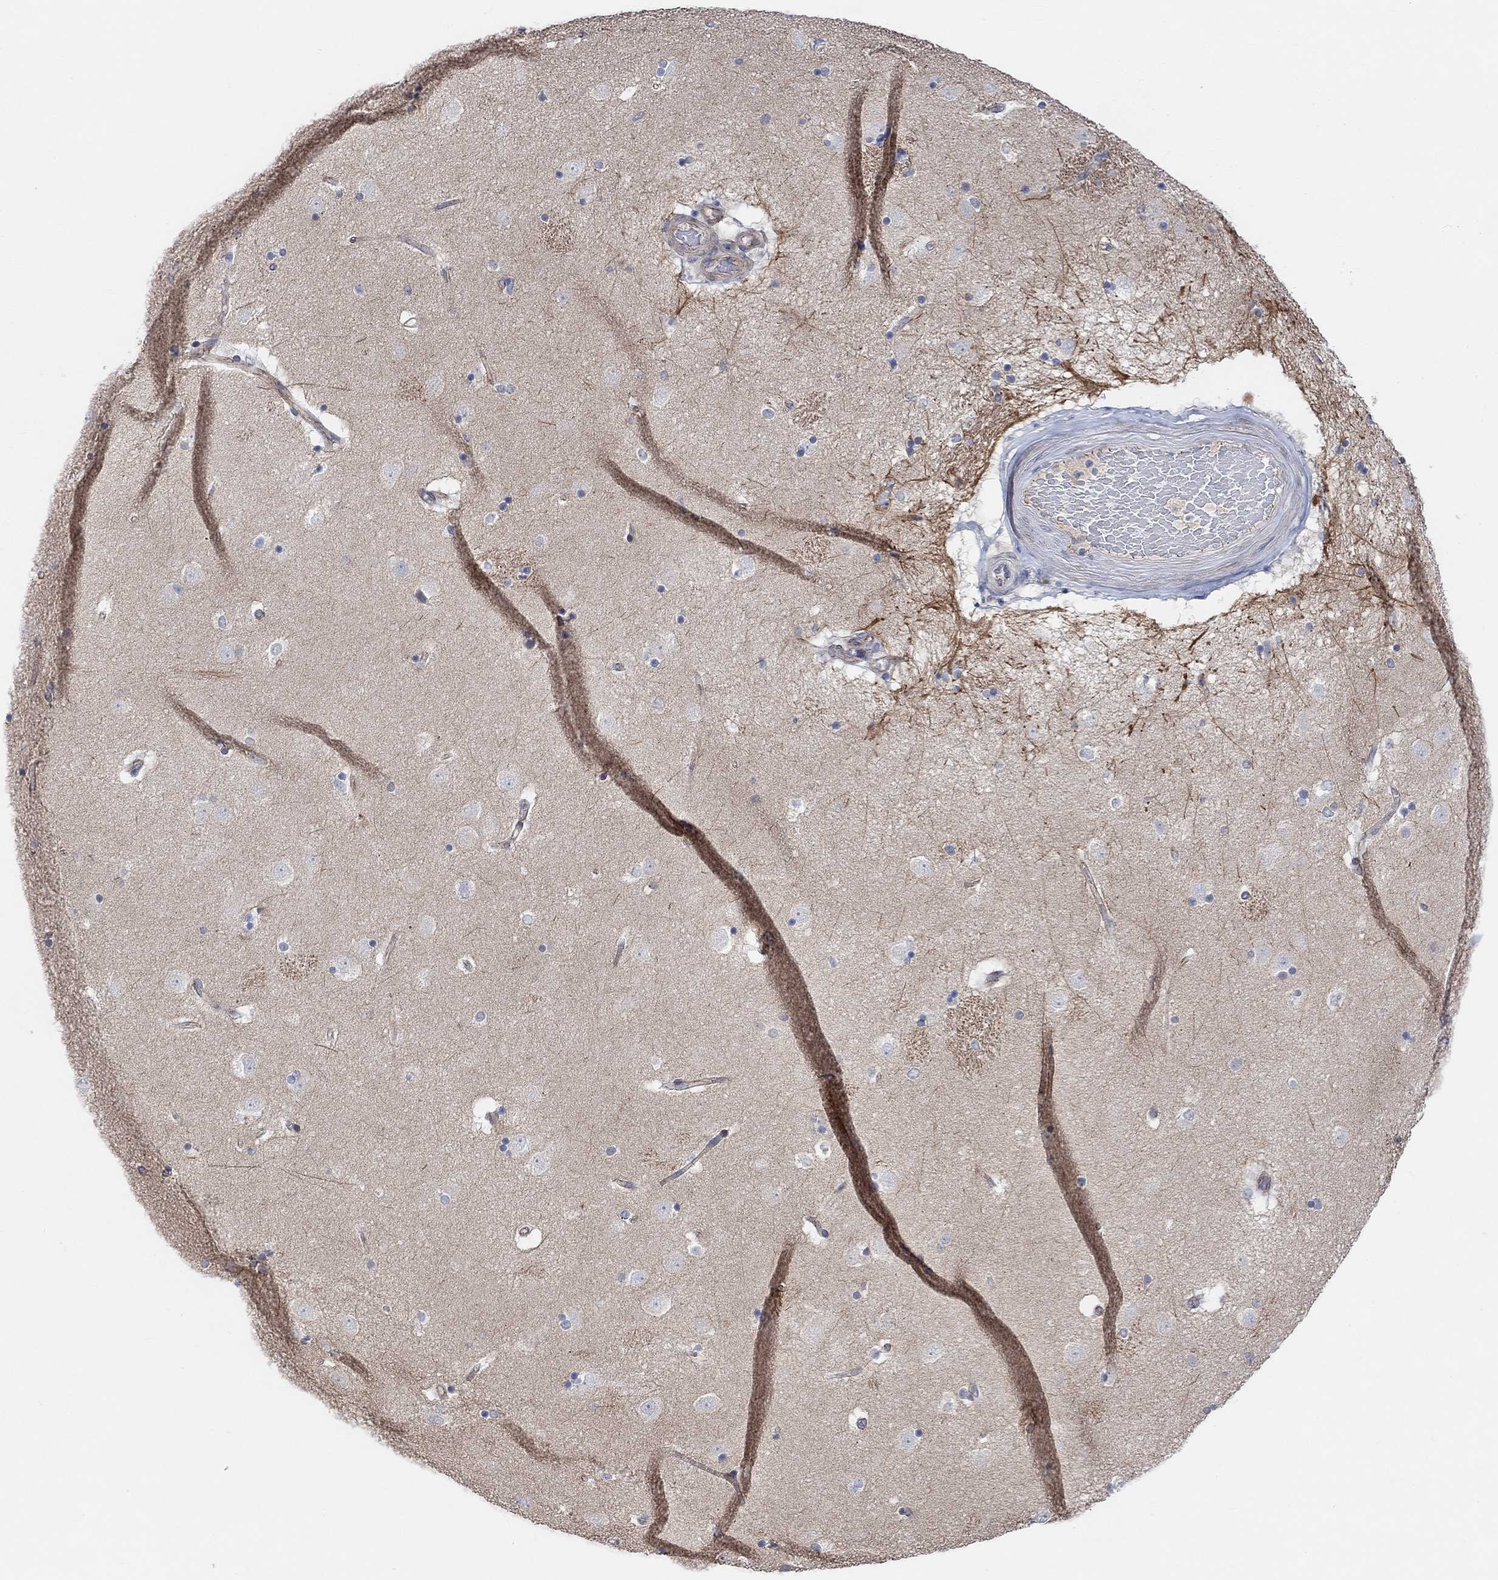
{"staining": {"intensity": "negative", "quantity": "none", "location": "none"}, "tissue": "caudate", "cell_type": "Glial cells", "image_type": "normal", "snomed": [{"axis": "morphology", "description": "Normal tissue, NOS"}, {"axis": "topography", "description": "Lateral ventricle wall"}], "caption": "Glial cells are negative for brown protein staining in benign caudate. (DAB (3,3'-diaminobenzidine) immunohistochemistry (IHC), high magnification).", "gene": "HCRTR1", "patient": {"sex": "male", "age": 51}}